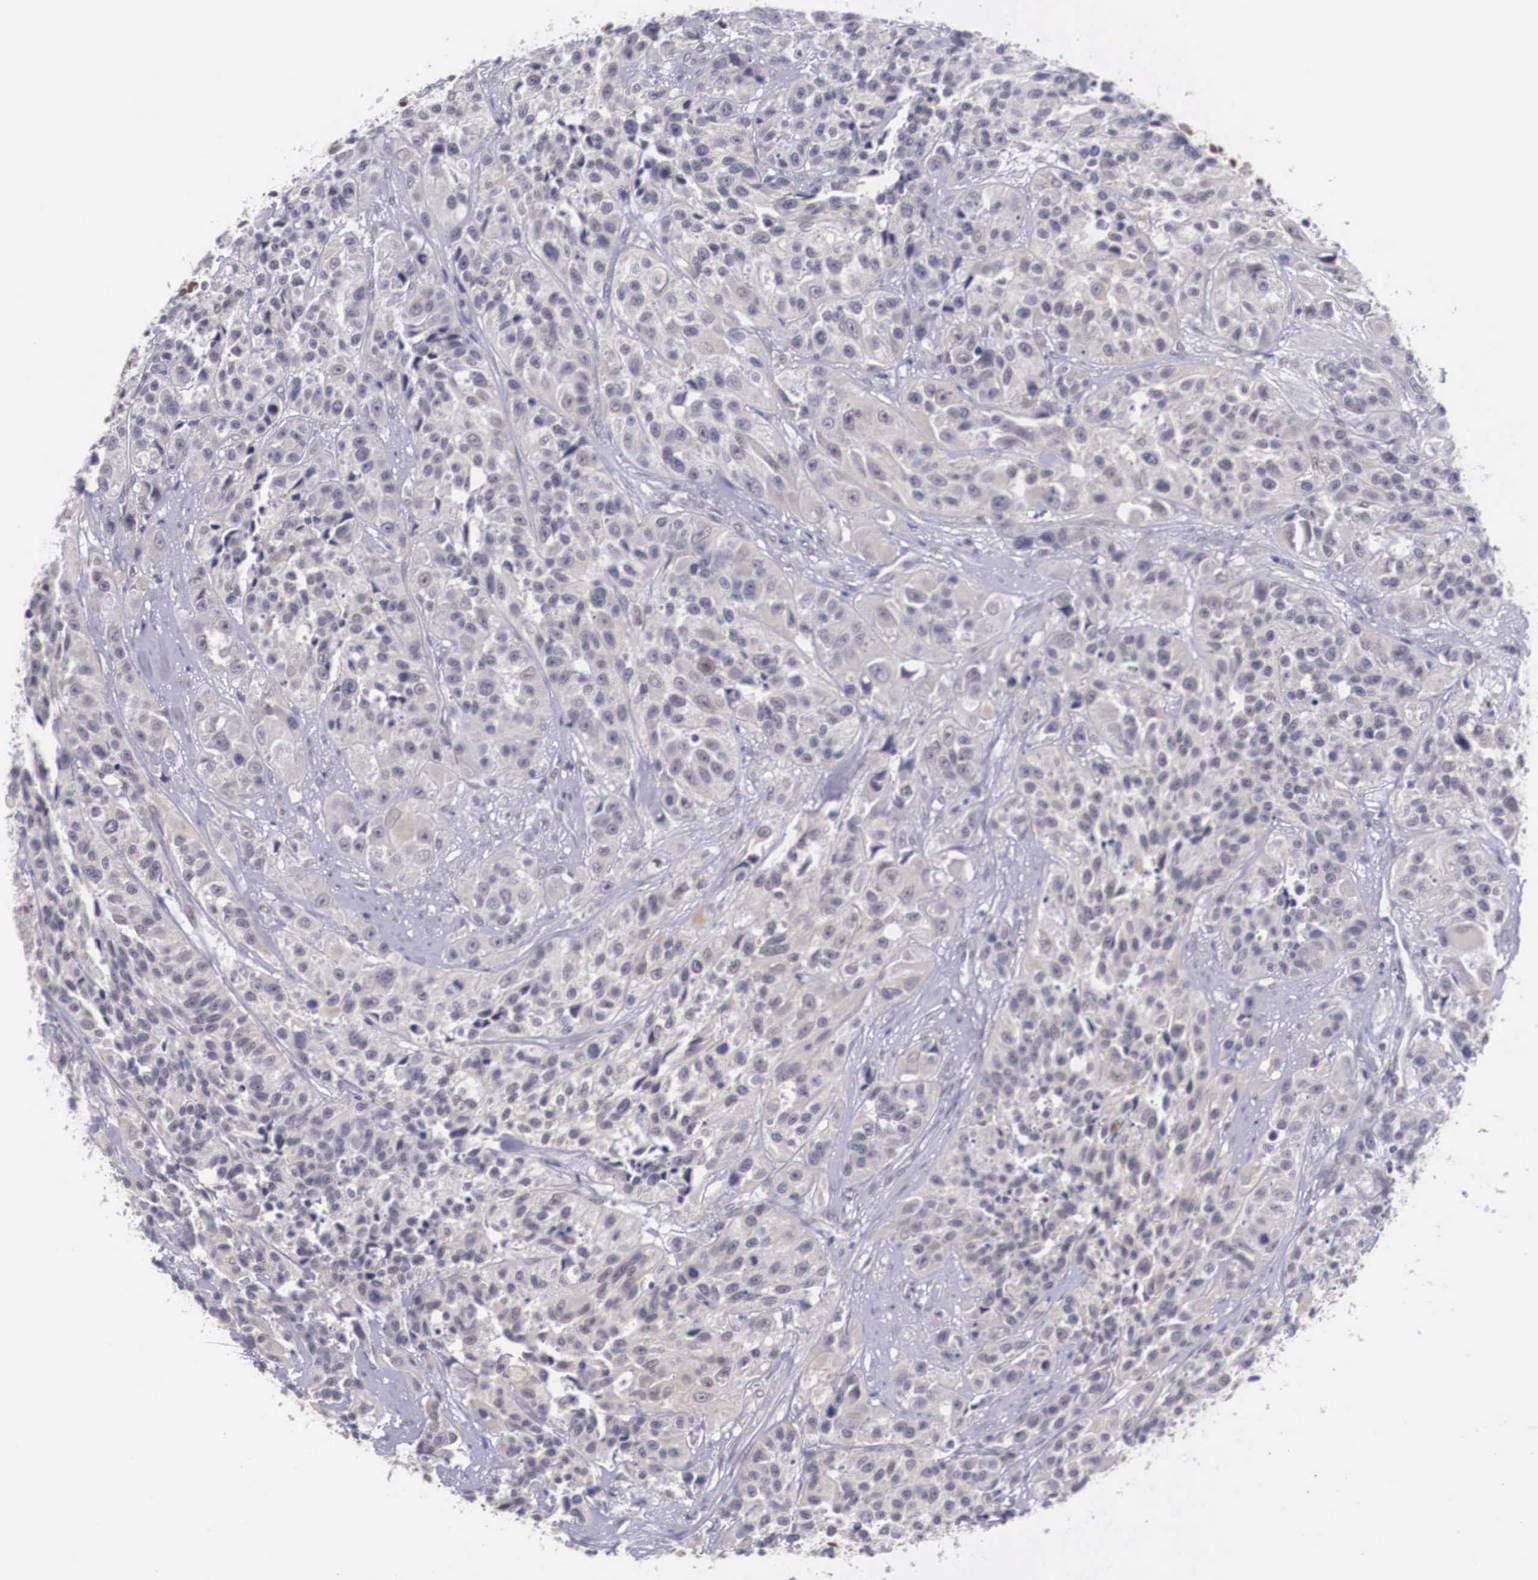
{"staining": {"intensity": "weak", "quantity": "25%-75%", "location": "cytoplasmic/membranous,nuclear"}, "tissue": "urothelial cancer", "cell_type": "Tumor cells", "image_type": "cancer", "snomed": [{"axis": "morphology", "description": "Urothelial carcinoma, High grade"}, {"axis": "topography", "description": "Urinary bladder"}], "caption": "Urothelial carcinoma (high-grade) stained with immunohistochemistry reveals weak cytoplasmic/membranous and nuclear expression in approximately 25%-75% of tumor cells.", "gene": "NINL", "patient": {"sex": "female", "age": 81}}